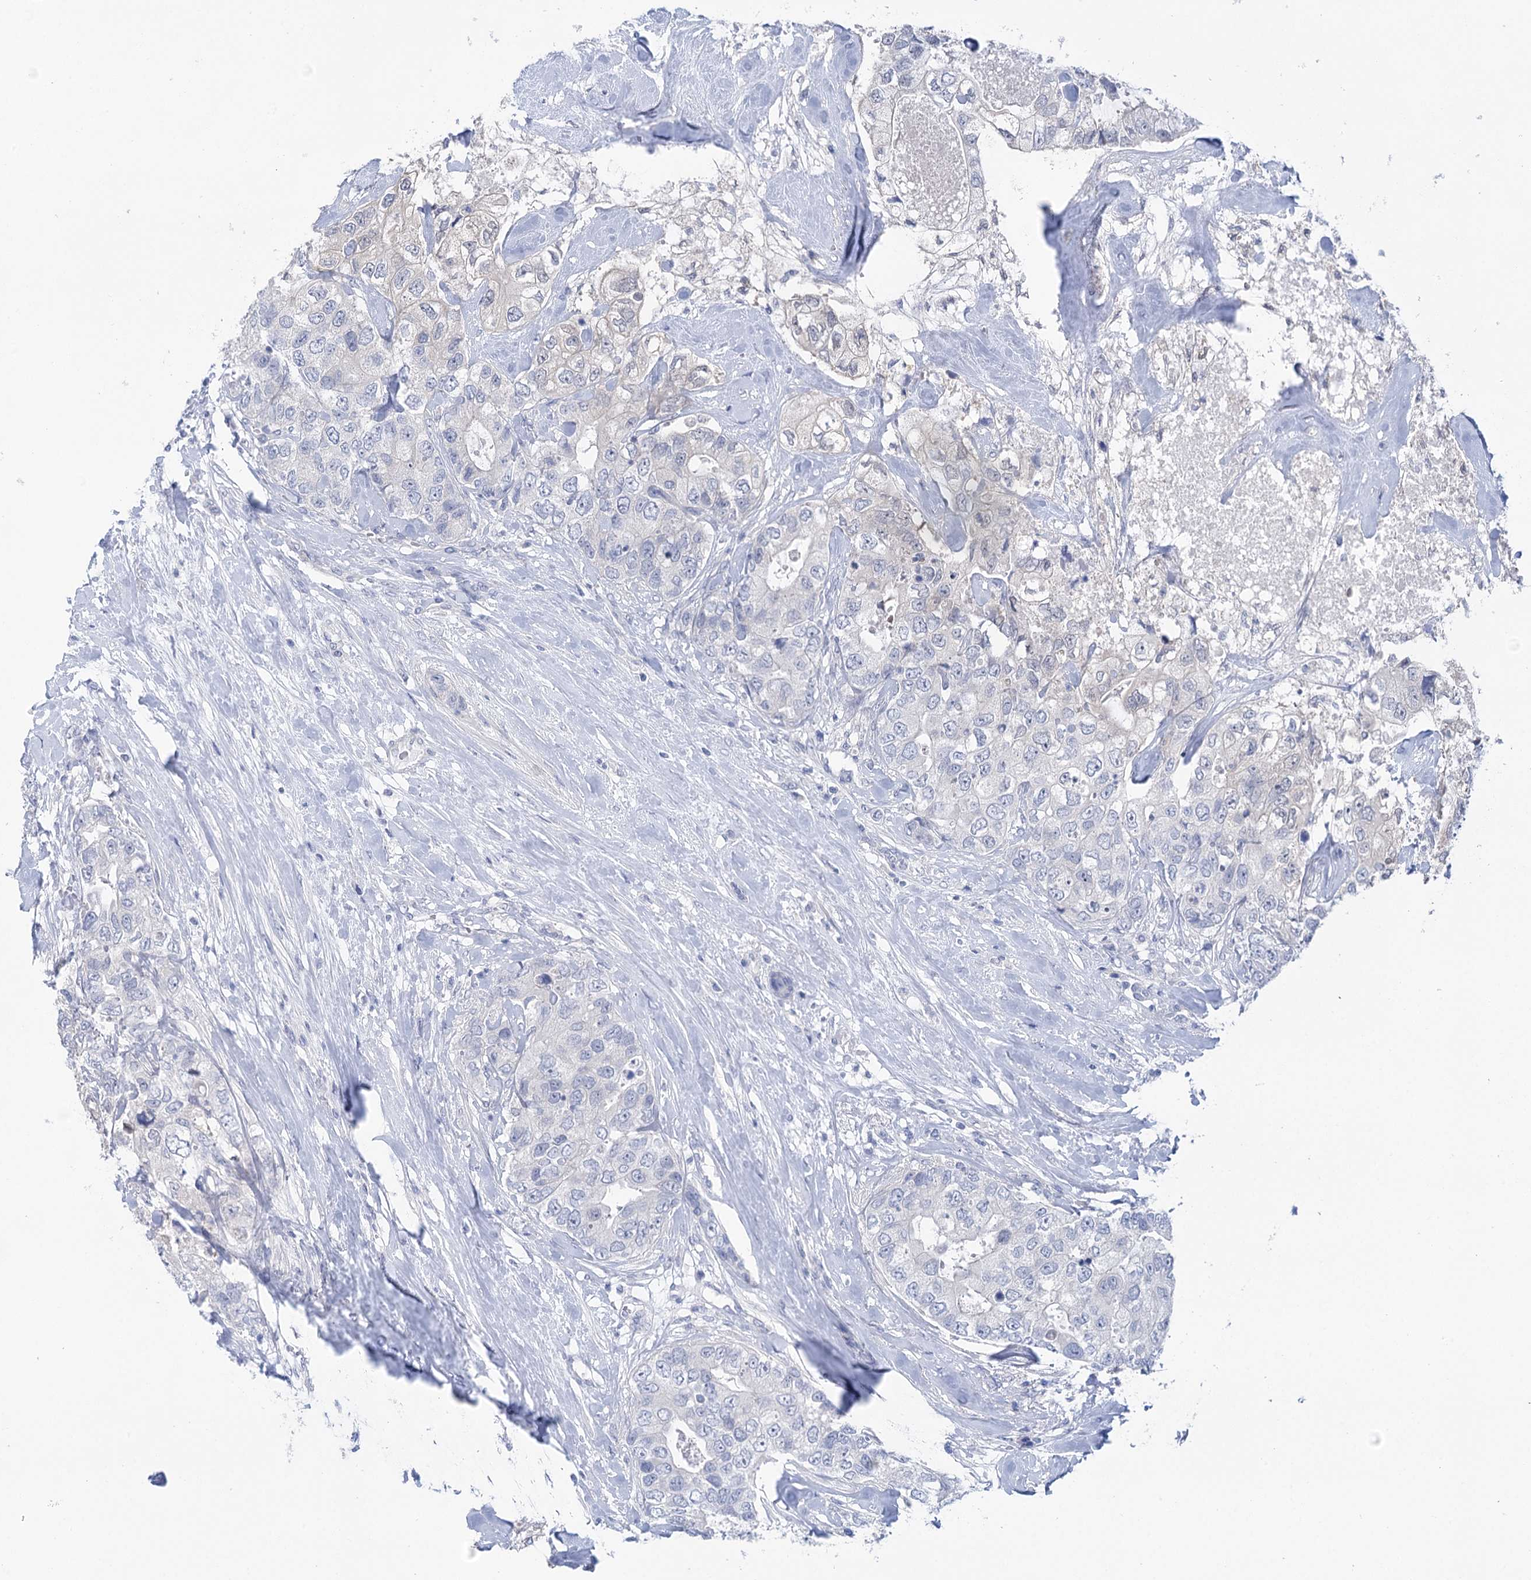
{"staining": {"intensity": "negative", "quantity": "none", "location": "none"}, "tissue": "breast cancer", "cell_type": "Tumor cells", "image_type": "cancer", "snomed": [{"axis": "morphology", "description": "Duct carcinoma"}, {"axis": "topography", "description": "Breast"}], "caption": "Histopathology image shows no protein expression in tumor cells of breast invasive ductal carcinoma tissue.", "gene": "LALBA", "patient": {"sex": "female", "age": 62}}